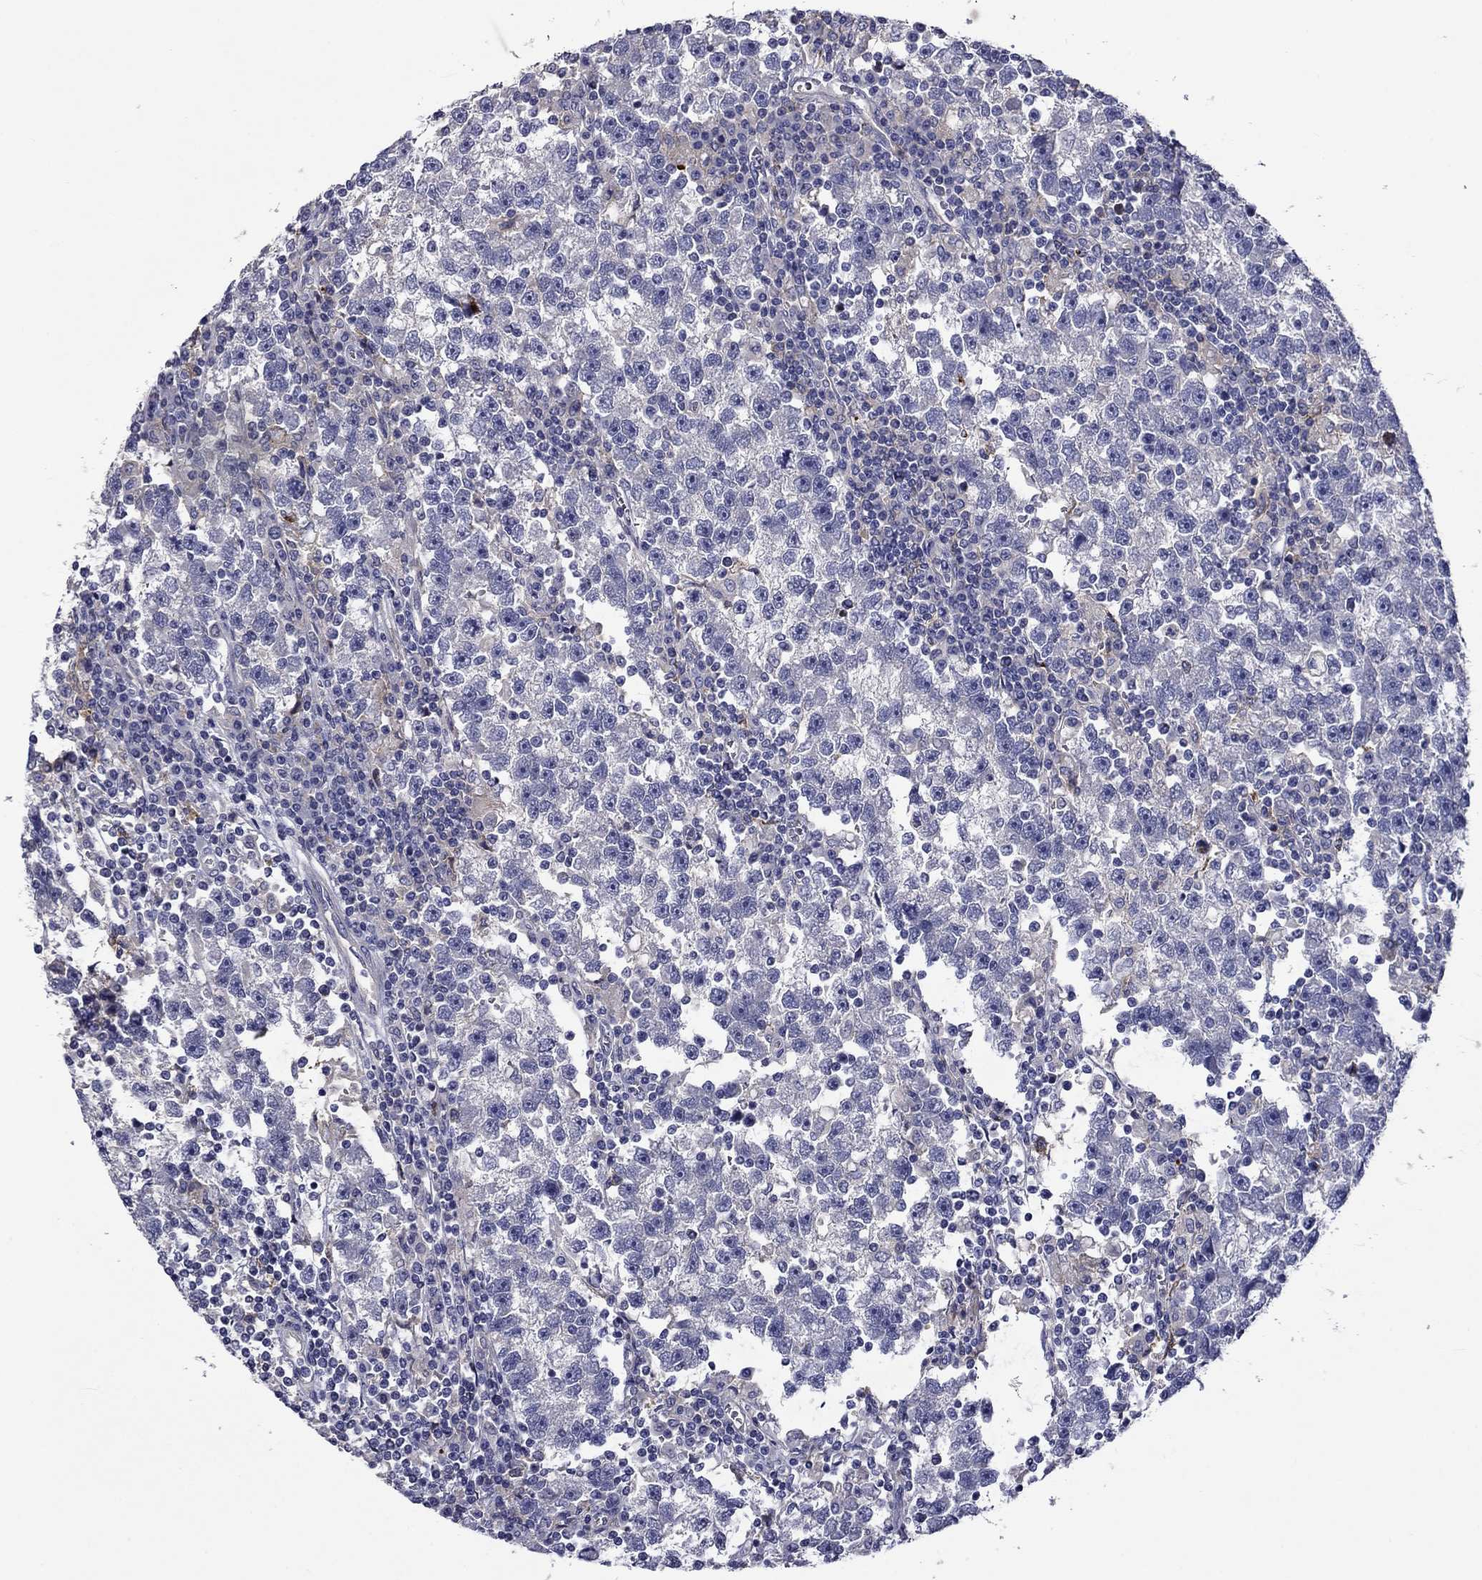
{"staining": {"intensity": "negative", "quantity": "none", "location": "none"}, "tissue": "testis cancer", "cell_type": "Tumor cells", "image_type": "cancer", "snomed": [{"axis": "morphology", "description": "Seminoma, NOS"}, {"axis": "topography", "description": "Testis"}], "caption": "Testis cancer was stained to show a protein in brown. There is no significant staining in tumor cells.", "gene": "CNDP1", "patient": {"sex": "male", "age": 47}}